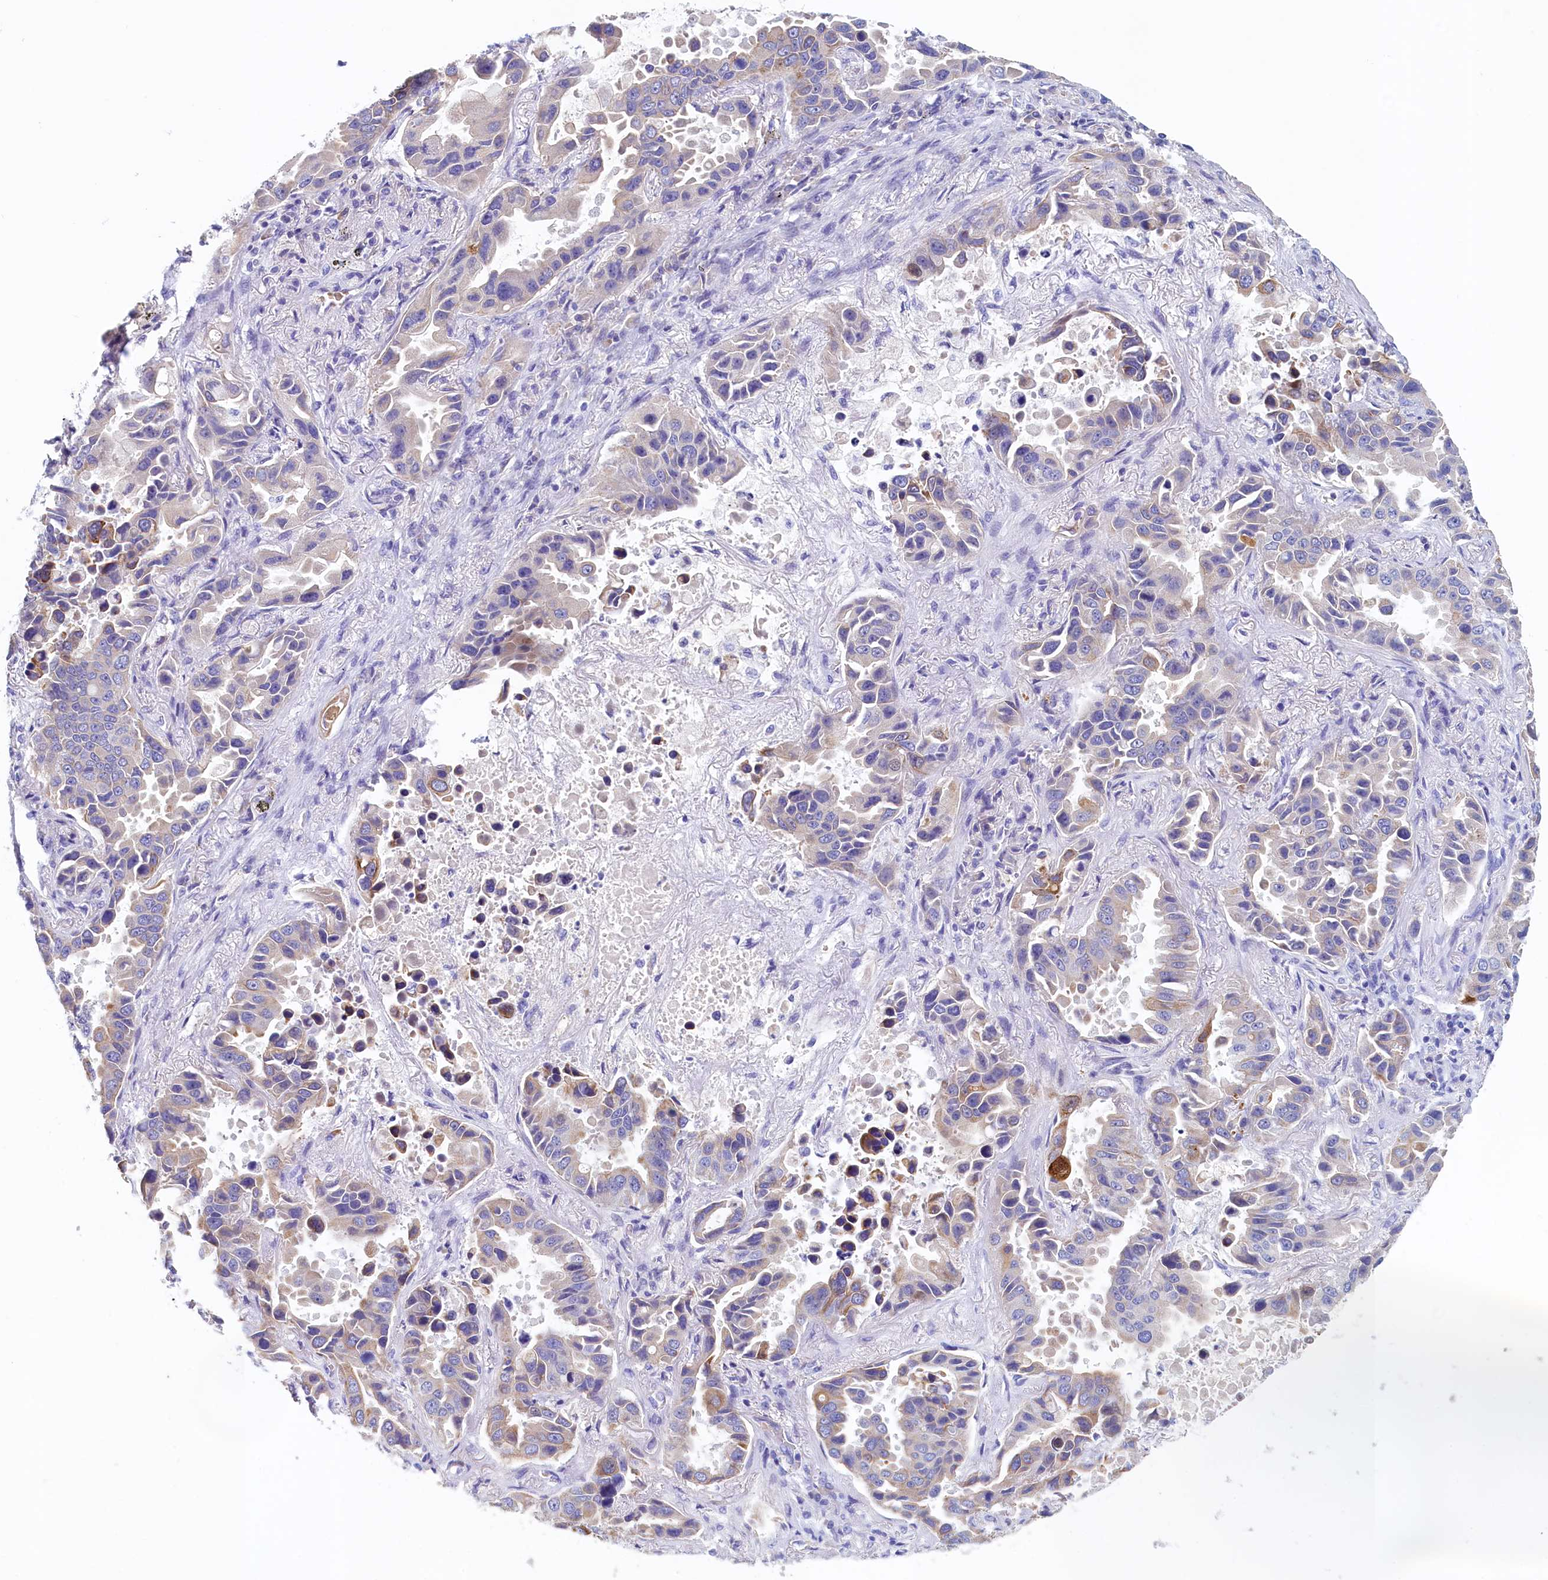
{"staining": {"intensity": "moderate", "quantity": "<25%", "location": "cytoplasmic/membranous"}, "tissue": "lung cancer", "cell_type": "Tumor cells", "image_type": "cancer", "snomed": [{"axis": "morphology", "description": "Adenocarcinoma, NOS"}, {"axis": "topography", "description": "Lung"}], "caption": "Immunohistochemical staining of human adenocarcinoma (lung) exhibits low levels of moderate cytoplasmic/membranous protein positivity in about <25% of tumor cells.", "gene": "GUCA1C", "patient": {"sex": "male", "age": 64}}